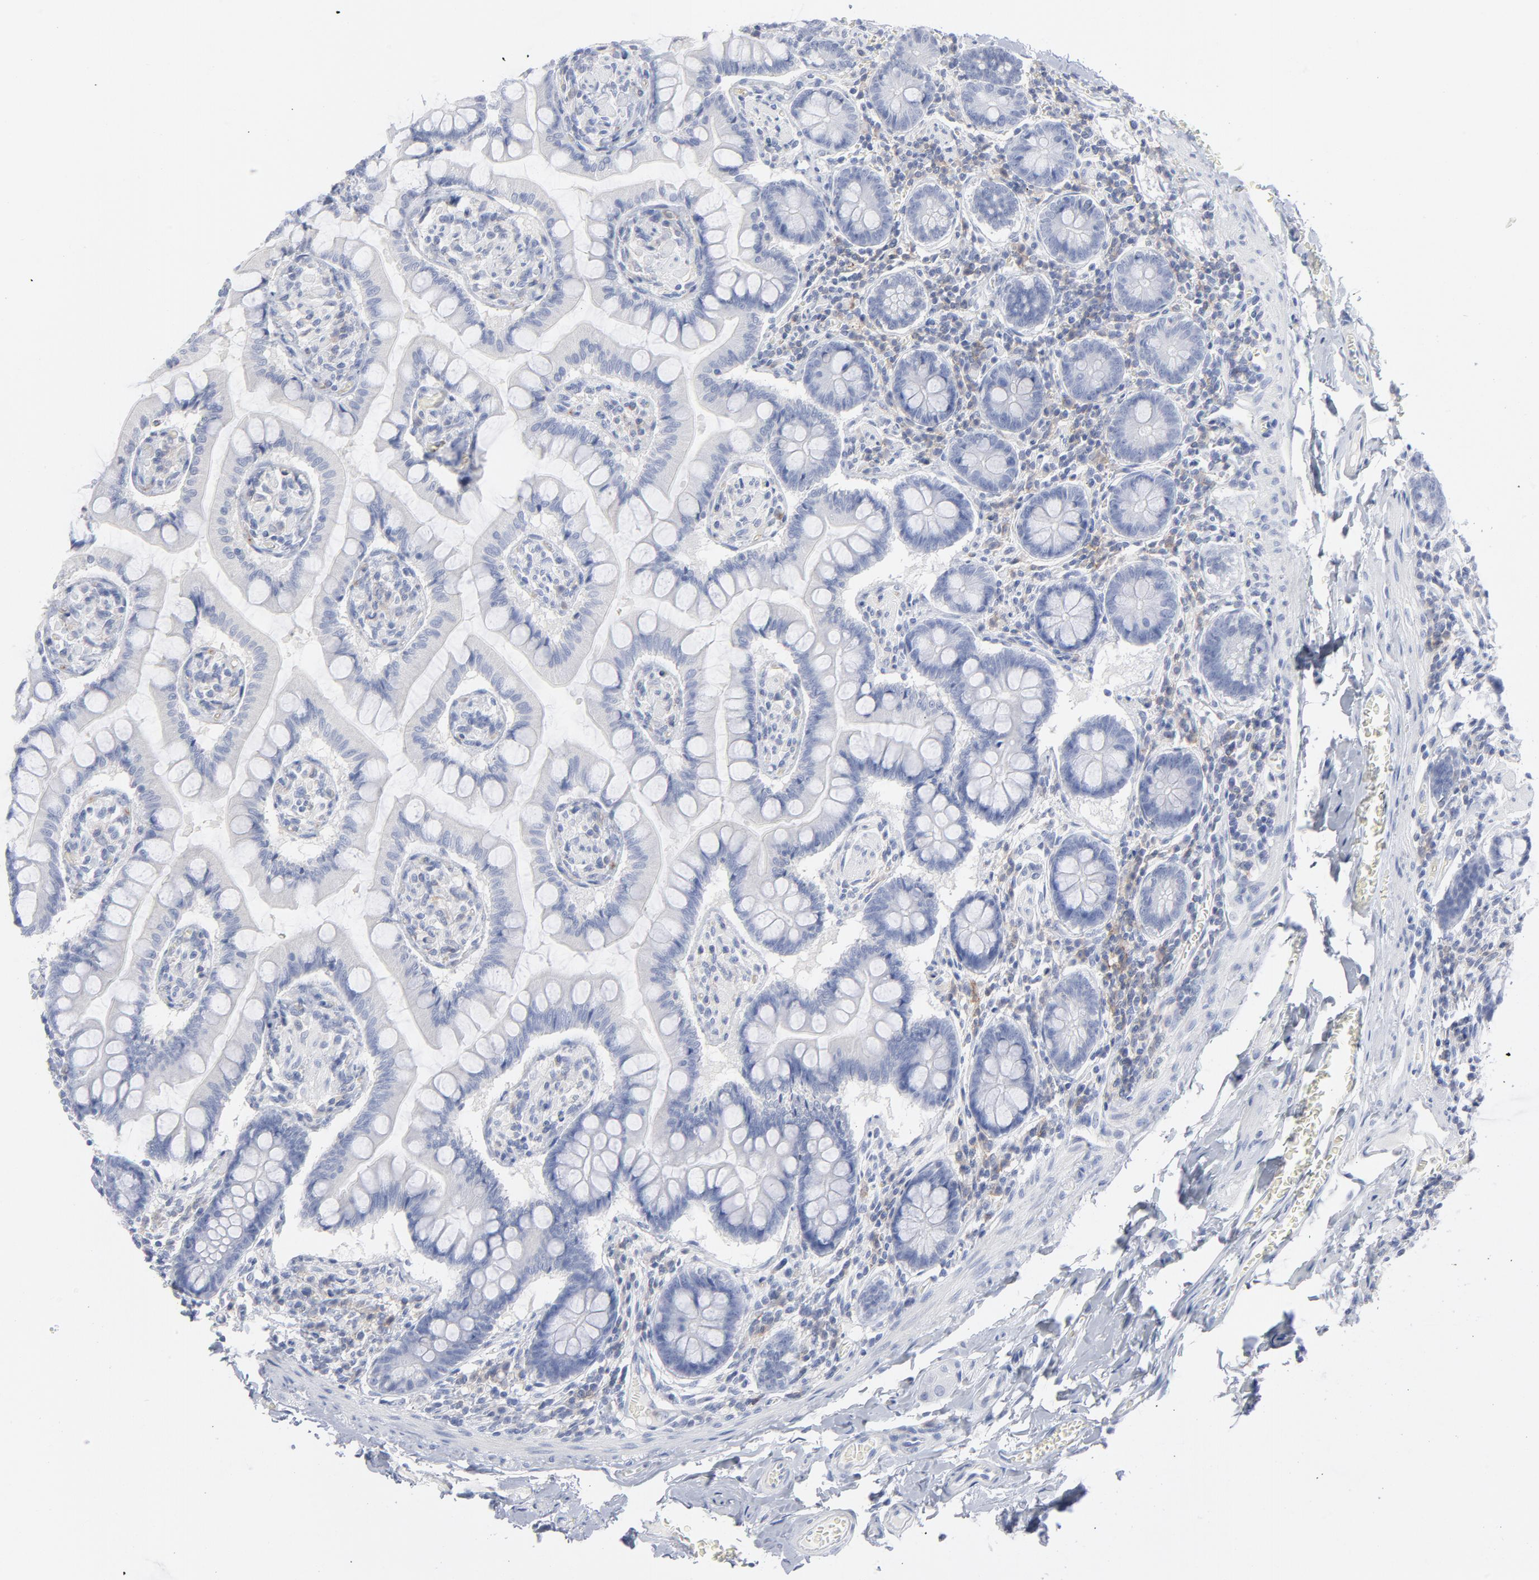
{"staining": {"intensity": "negative", "quantity": "none", "location": "none"}, "tissue": "small intestine", "cell_type": "Glandular cells", "image_type": "normal", "snomed": [{"axis": "morphology", "description": "Normal tissue, NOS"}, {"axis": "topography", "description": "Small intestine"}], "caption": "This image is of unremarkable small intestine stained with immunohistochemistry (IHC) to label a protein in brown with the nuclei are counter-stained blue. There is no expression in glandular cells.", "gene": "P2RY8", "patient": {"sex": "male", "age": 41}}